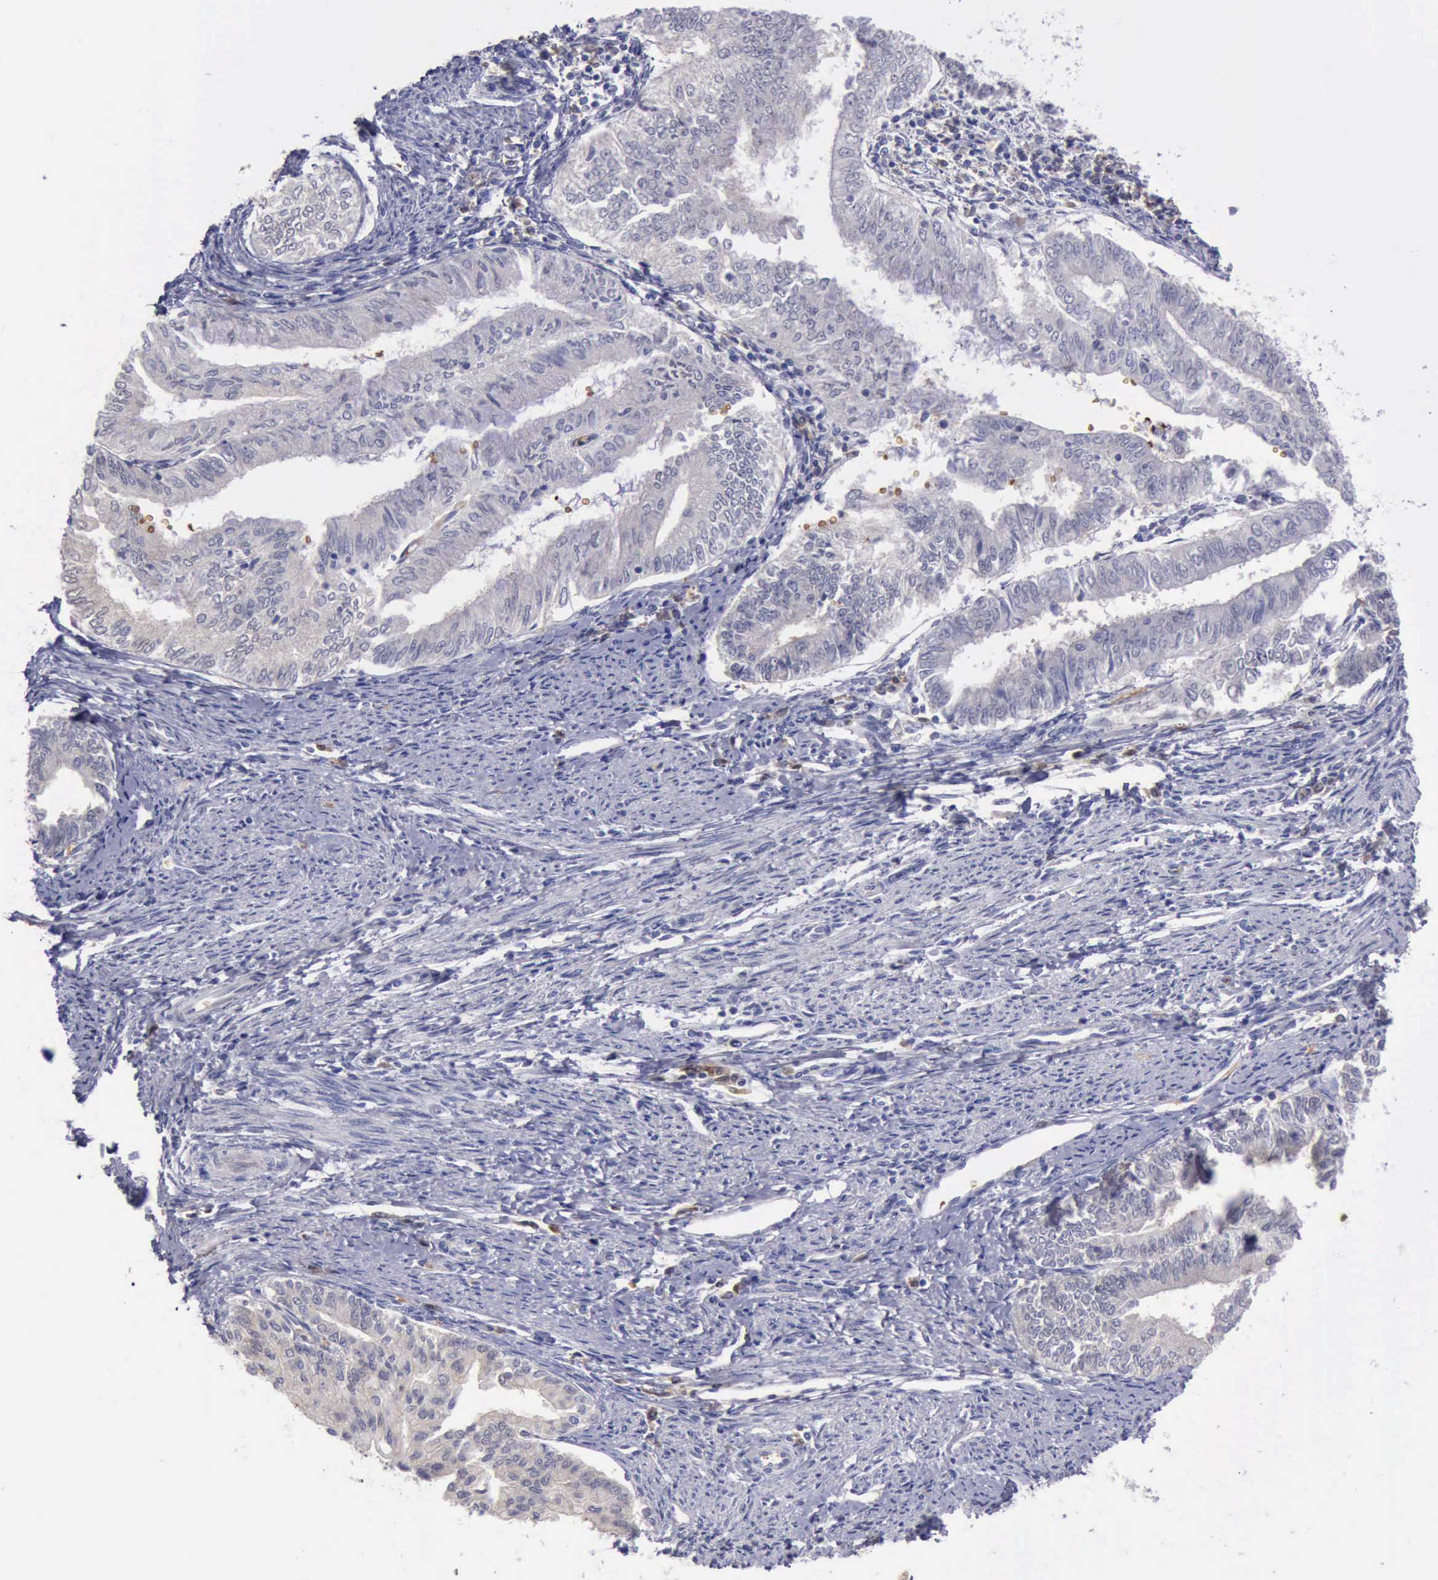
{"staining": {"intensity": "negative", "quantity": "none", "location": "none"}, "tissue": "endometrial cancer", "cell_type": "Tumor cells", "image_type": "cancer", "snomed": [{"axis": "morphology", "description": "Adenocarcinoma, NOS"}, {"axis": "topography", "description": "Endometrium"}], "caption": "IHC of human adenocarcinoma (endometrial) displays no staining in tumor cells.", "gene": "CEP128", "patient": {"sex": "female", "age": 66}}